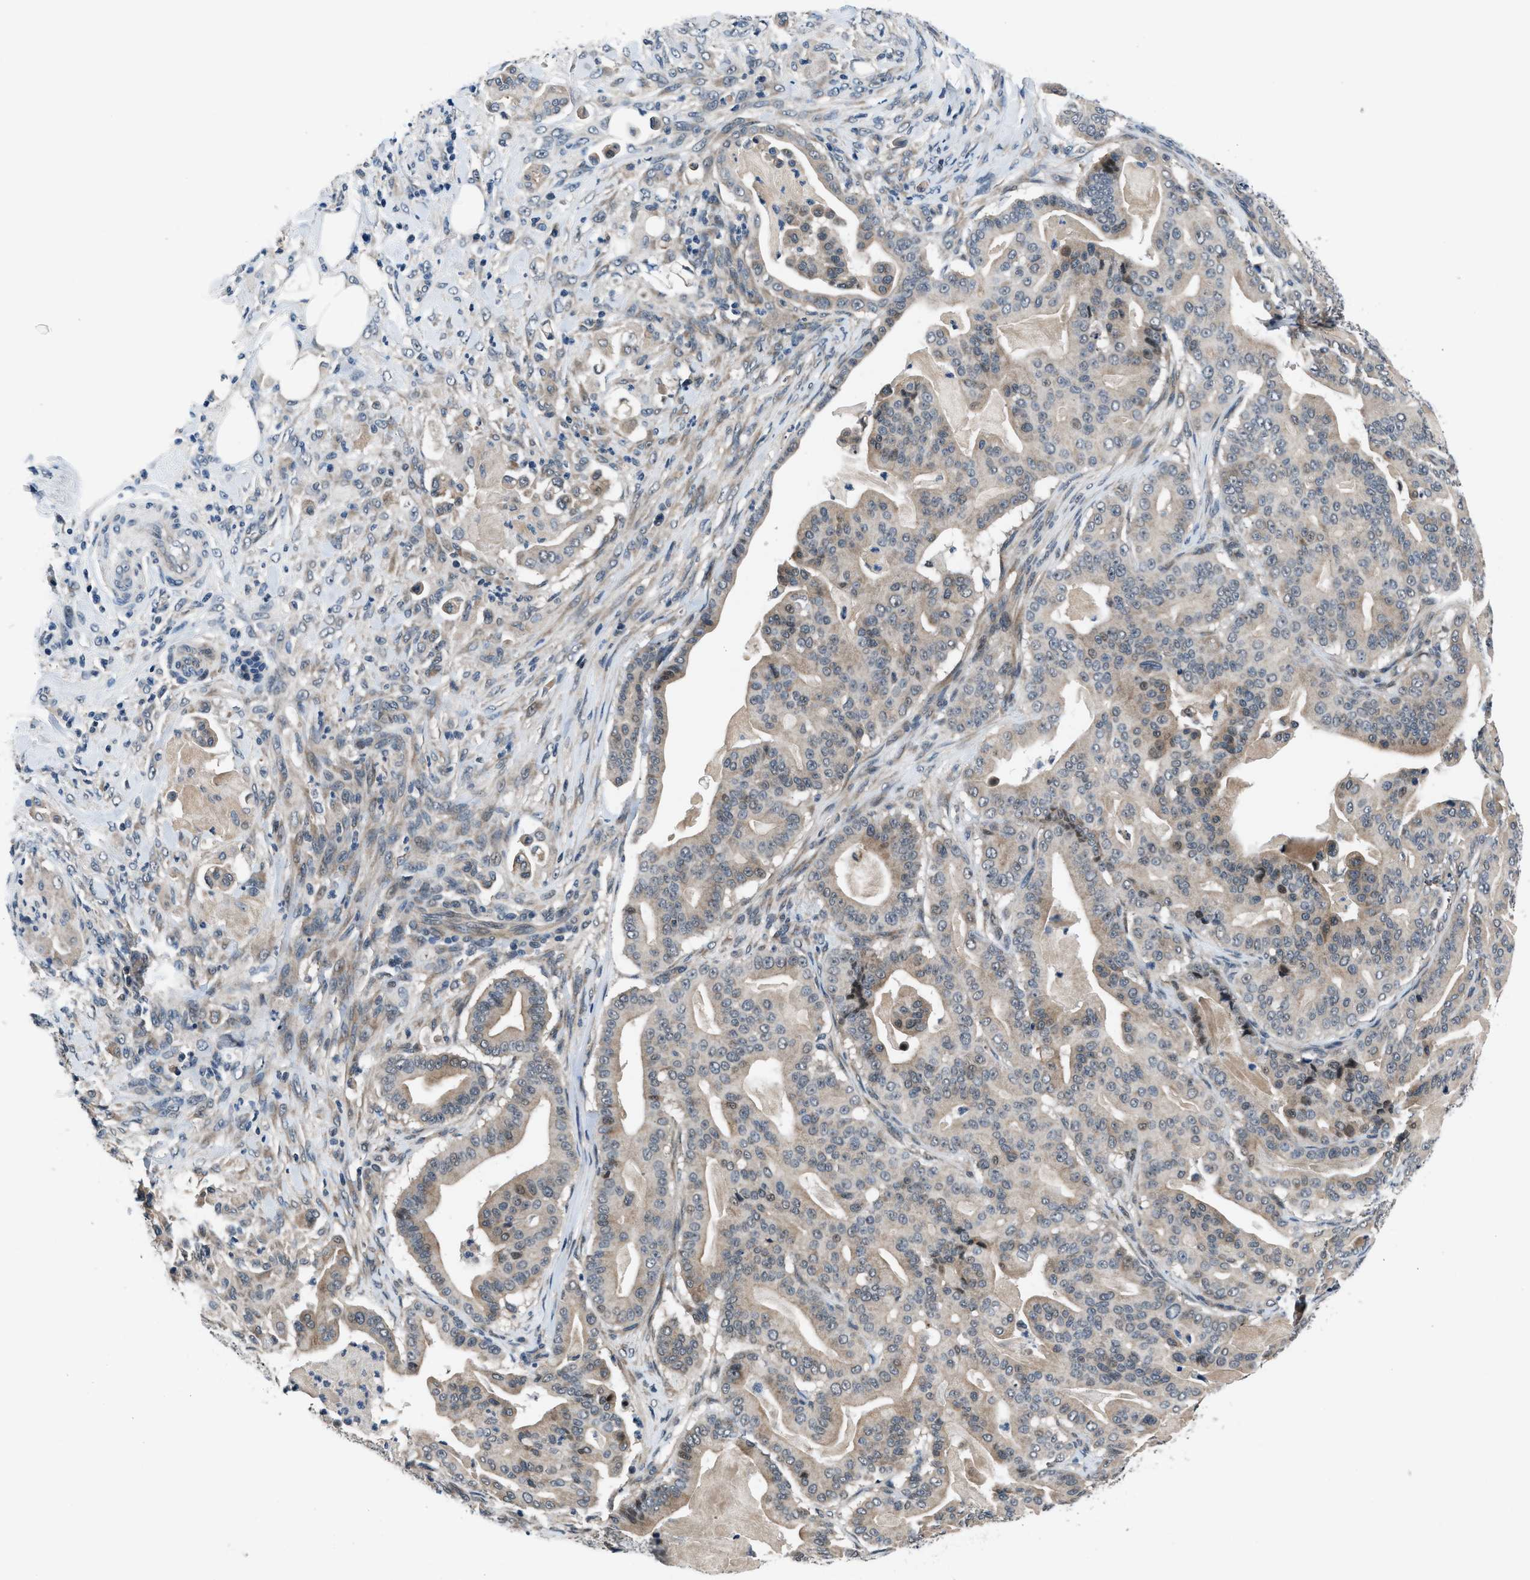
{"staining": {"intensity": "moderate", "quantity": ">75%", "location": "cytoplasmic/membranous,nuclear"}, "tissue": "pancreatic cancer", "cell_type": "Tumor cells", "image_type": "cancer", "snomed": [{"axis": "morphology", "description": "Adenocarcinoma, NOS"}, {"axis": "topography", "description": "Pancreas"}], "caption": "A micrograph of pancreatic cancer (adenocarcinoma) stained for a protein demonstrates moderate cytoplasmic/membranous and nuclear brown staining in tumor cells. (DAB = brown stain, brightfield microscopy at high magnification).", "gene": "SETD5", "patient": {"sex": "male", "age": 63}}